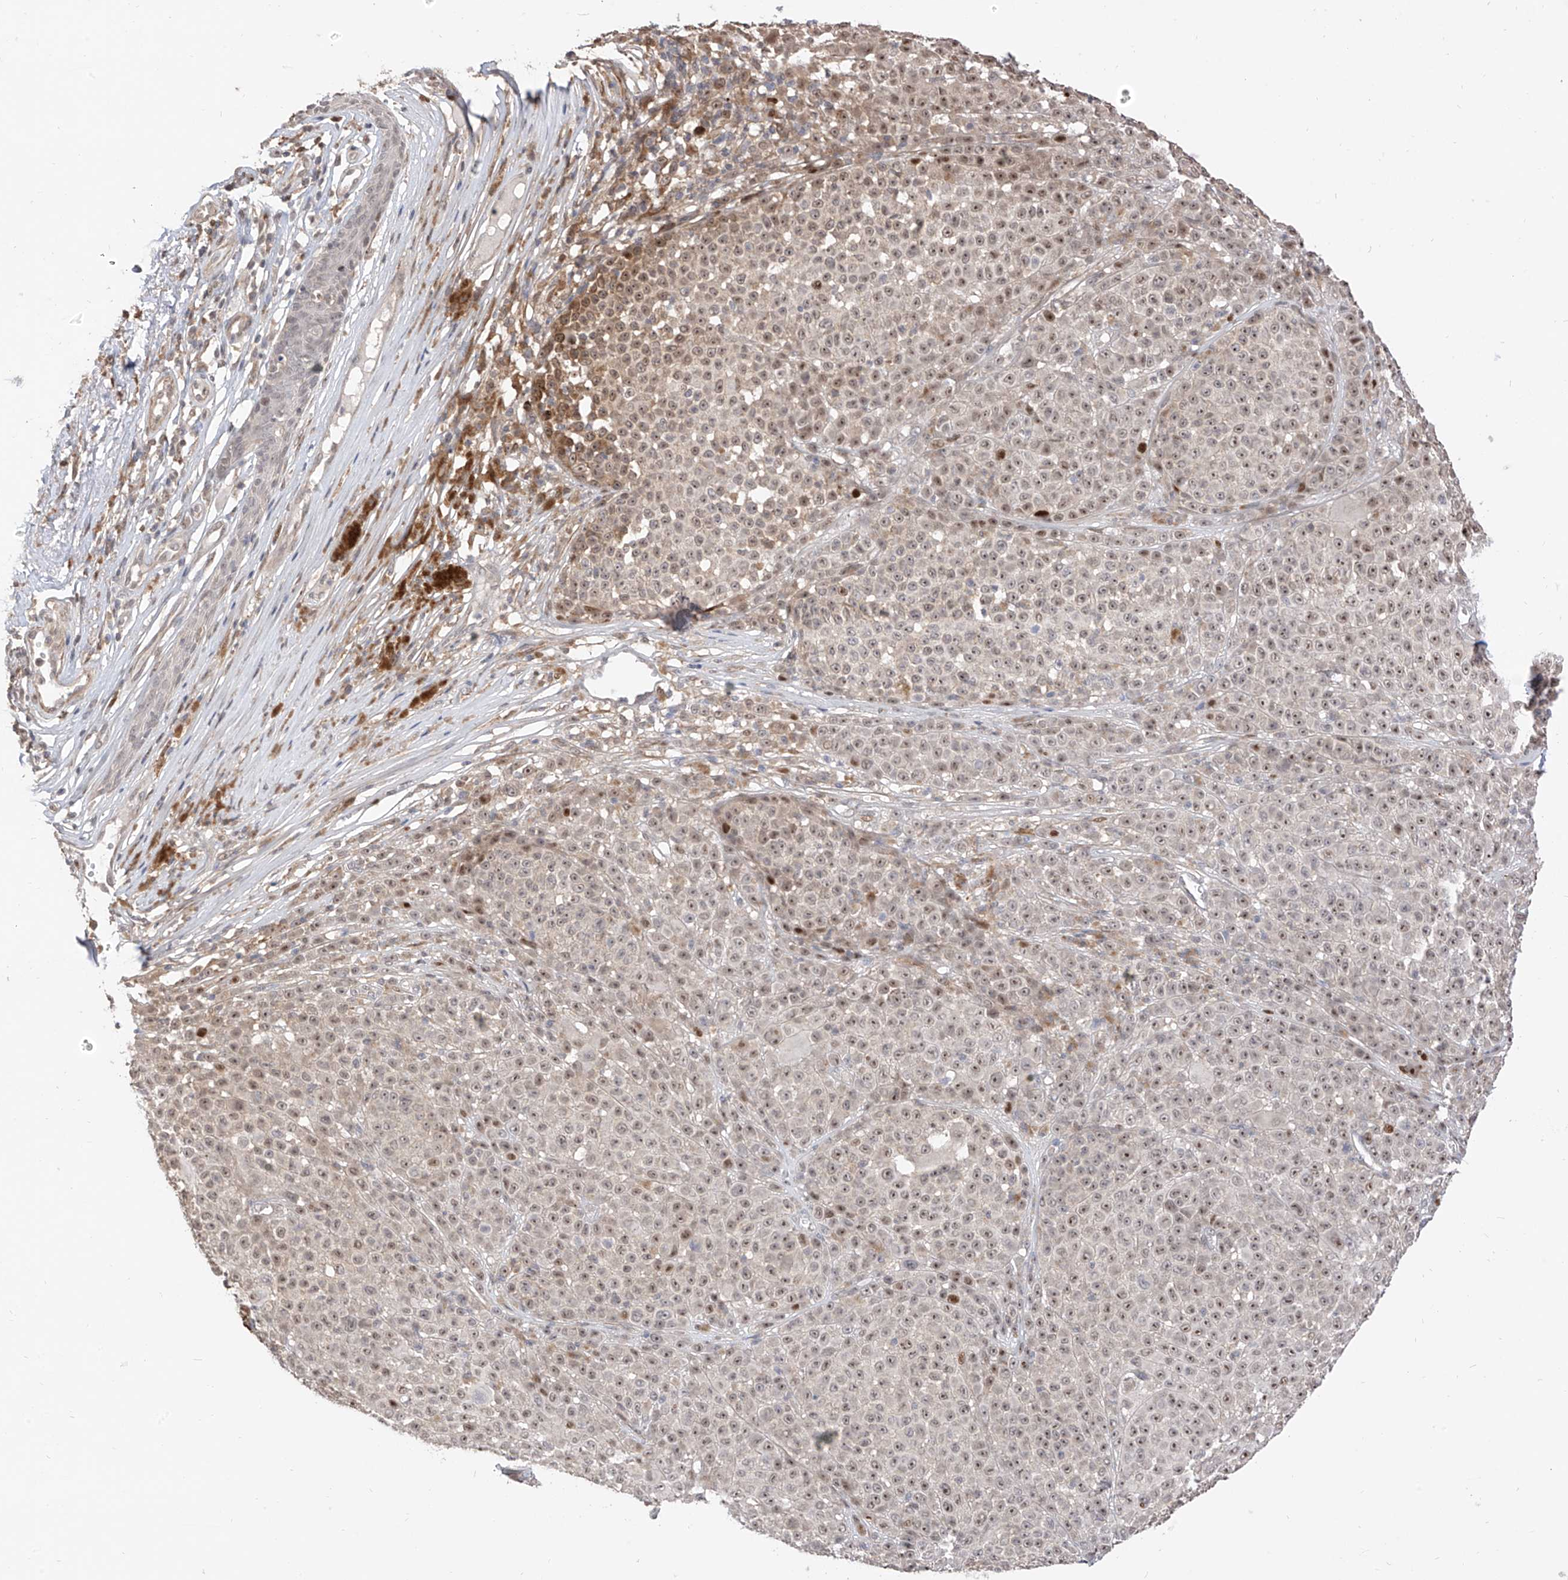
{"staining": {"intensity": "moderate", "quantity": ">75%", "location": "nuclear"}, "tissue": "melanoma", "cell_type": "Tumor cells", "image_type": "cancer", "snomed": [{"axis": "morphology", "description": "Malignant melanoma, NOS"}, {"axis": "topography", "description": "Skin"}], "caption": "Melanoma stained with a brown dye displays moderate nuclear positive staining in approximately >75% of tumor cells.", "gene": "LATS1", "patient": {"sex": "female", "age": 94}}